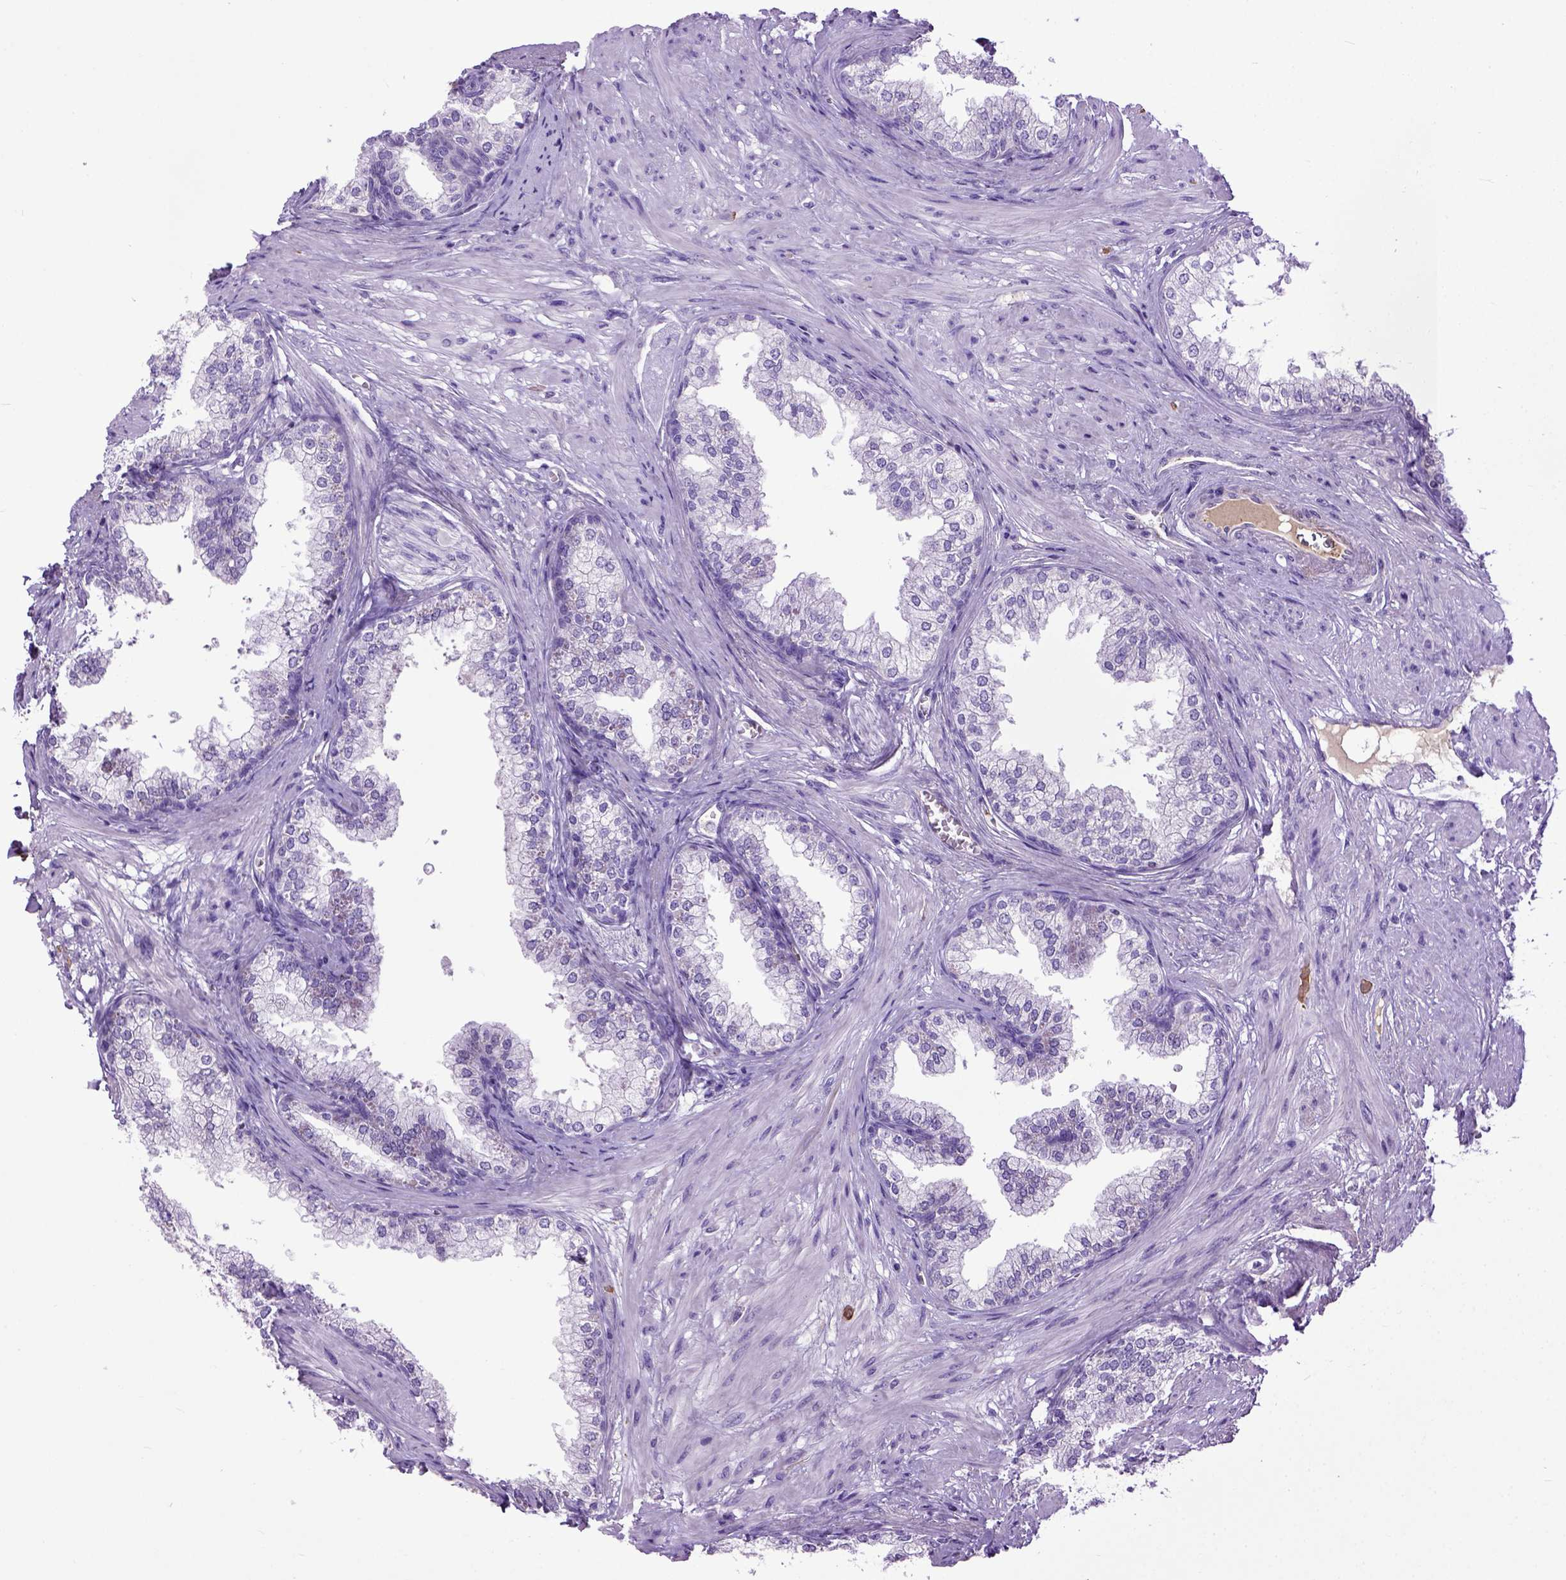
{"staining": {"intensity": "negative", "quantity": "none", "location": "none"}, "tissue": "prostate", "cell_type": "Glandular cells", "image_type": "normal", "snomed": [{"axis": "morphology", "description": "Normal tissue, NOS"}, {"axis": "topography", "description": "Prostate"}], "caption": "DAB immunohistochemical staining of benign prostate shows no significant expression in glandular cells.", "gene": "ADAMTS8", "patient": {"sex": "male", "age": 79}}